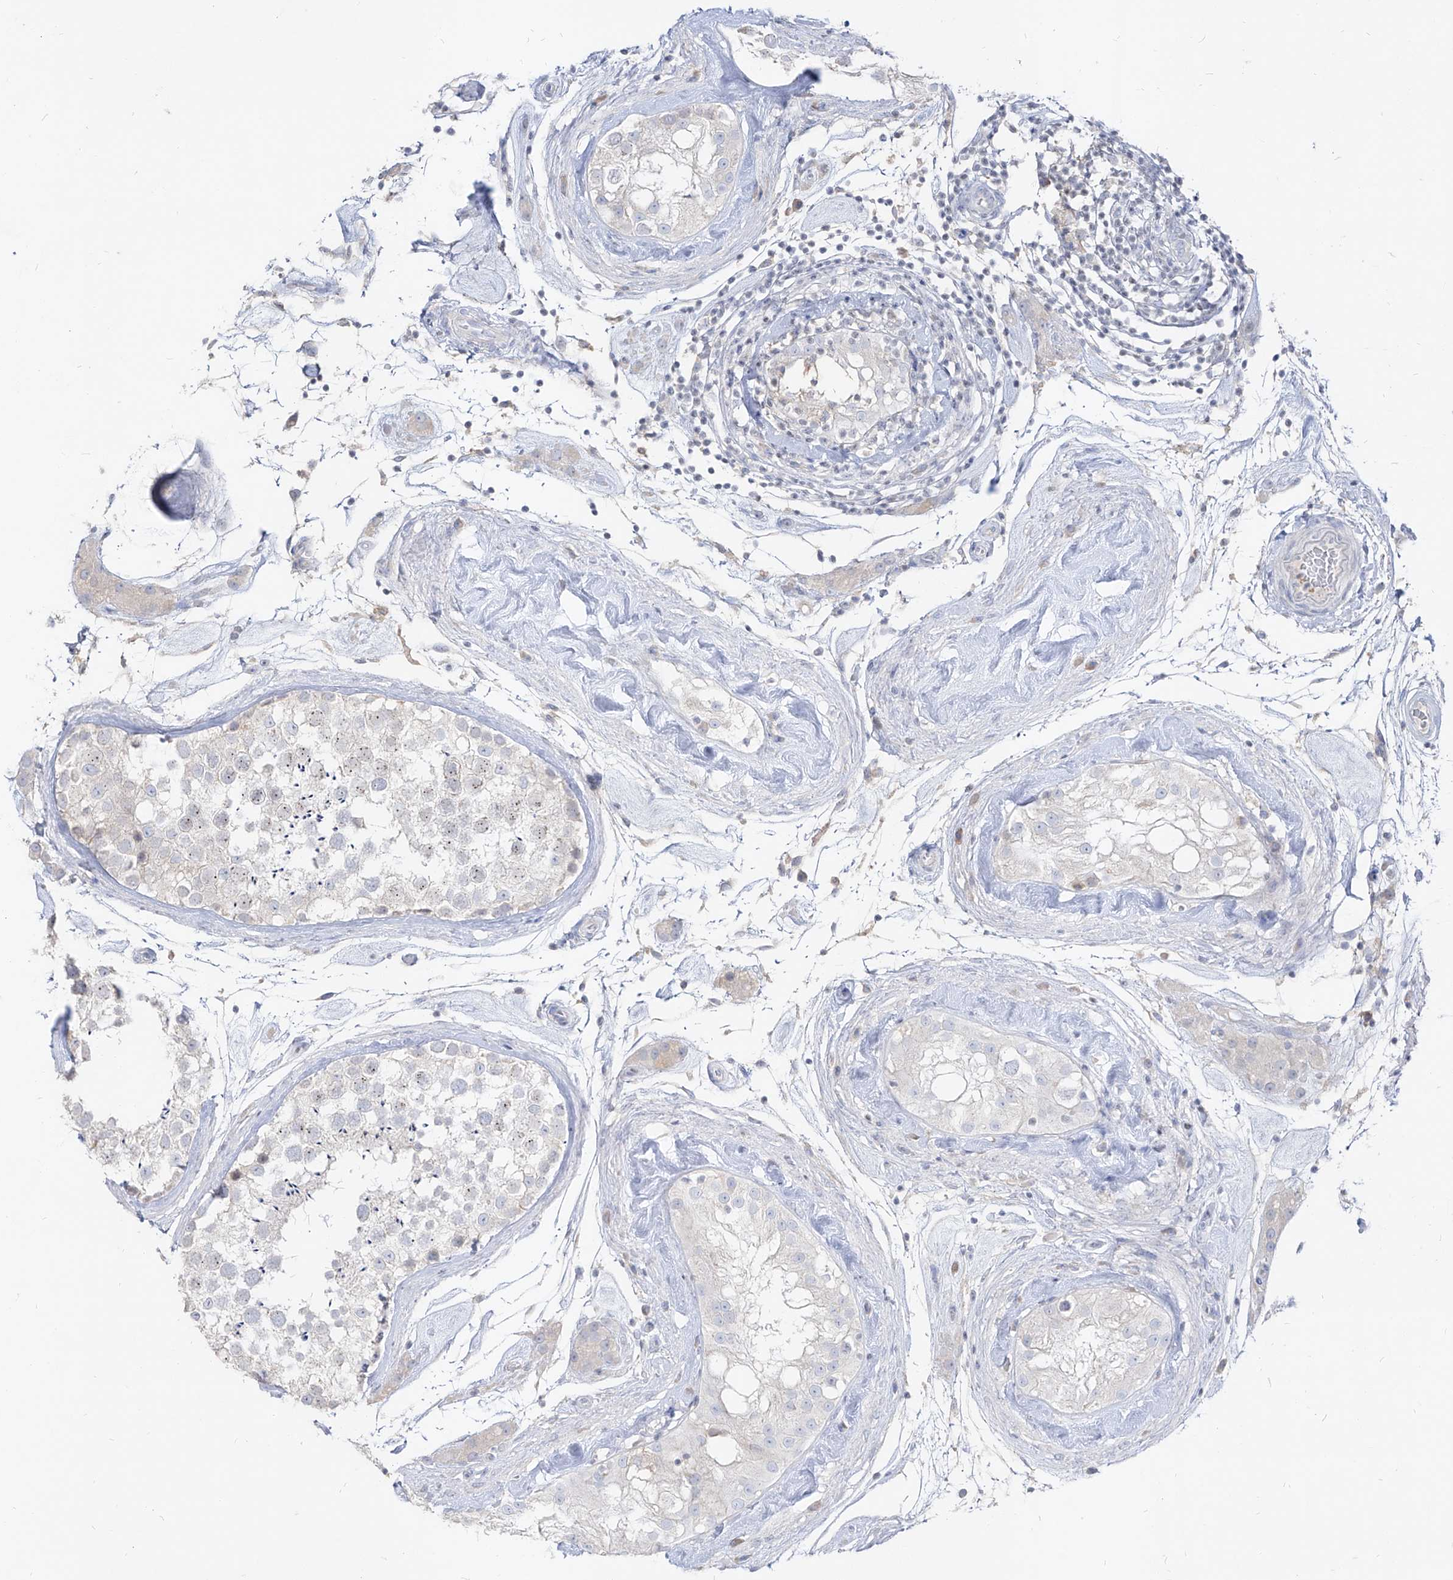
{"staining": {"intensity": "negative", "quantity": "none", "location": "none"}, "tissue": "testis", "cell_type": "Cells in seminiferous ducts", "image_type": "normal", "snomed": [{"axis": "morphology", "description": "Normal tissue, NOS"}, {"axis": "topography", "description": "Testis"}], "caption": "Immunohistochemistry of unremarkable testis reveals no expression in cells in seminiferous ducts. (DAB (3,3'-diaminobenzidine) immunohistochemistry, high magnification).", "gene": "RBFOX3", "patient": {"sex": "male", "age": 46}}